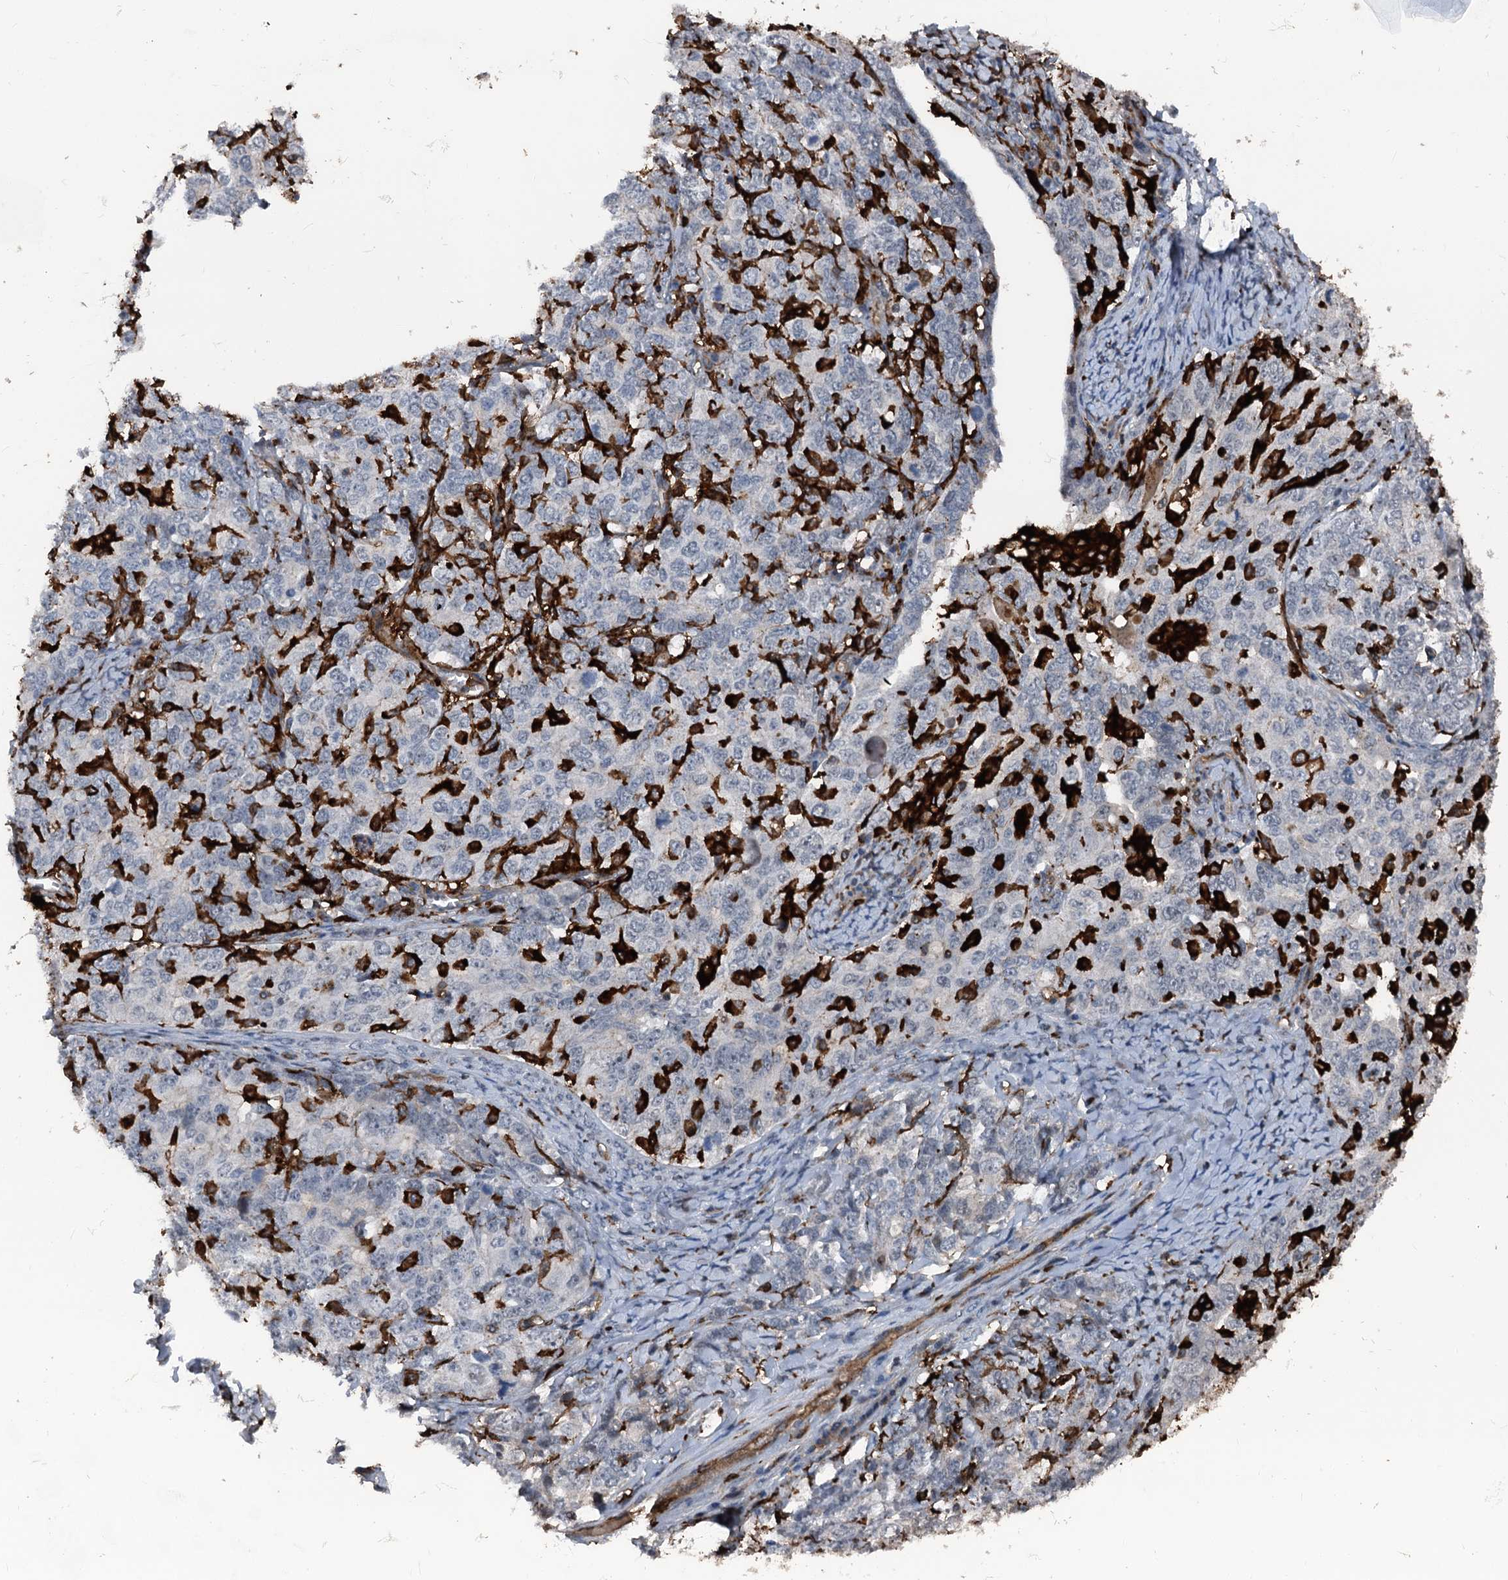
{"staining": {"intensity": "negative", "quantity": "none", "location": "none"}, "tissue": "ovarian cancer", "cell_type": "Tumor cells", "image_type": "cancer", "snomed": [{"axis": "morphology", "description": "Carcinoma, endometroid"}, {"axis": "topography", "description": "Ovary"}], "caption": "The immunohistochemistry (IHC) micrograph has no significant staining in tumor cells of ovarian cancer tissue.", "gene": "PLEKHO2", "patient": {"sex": "female", "age": 62}}